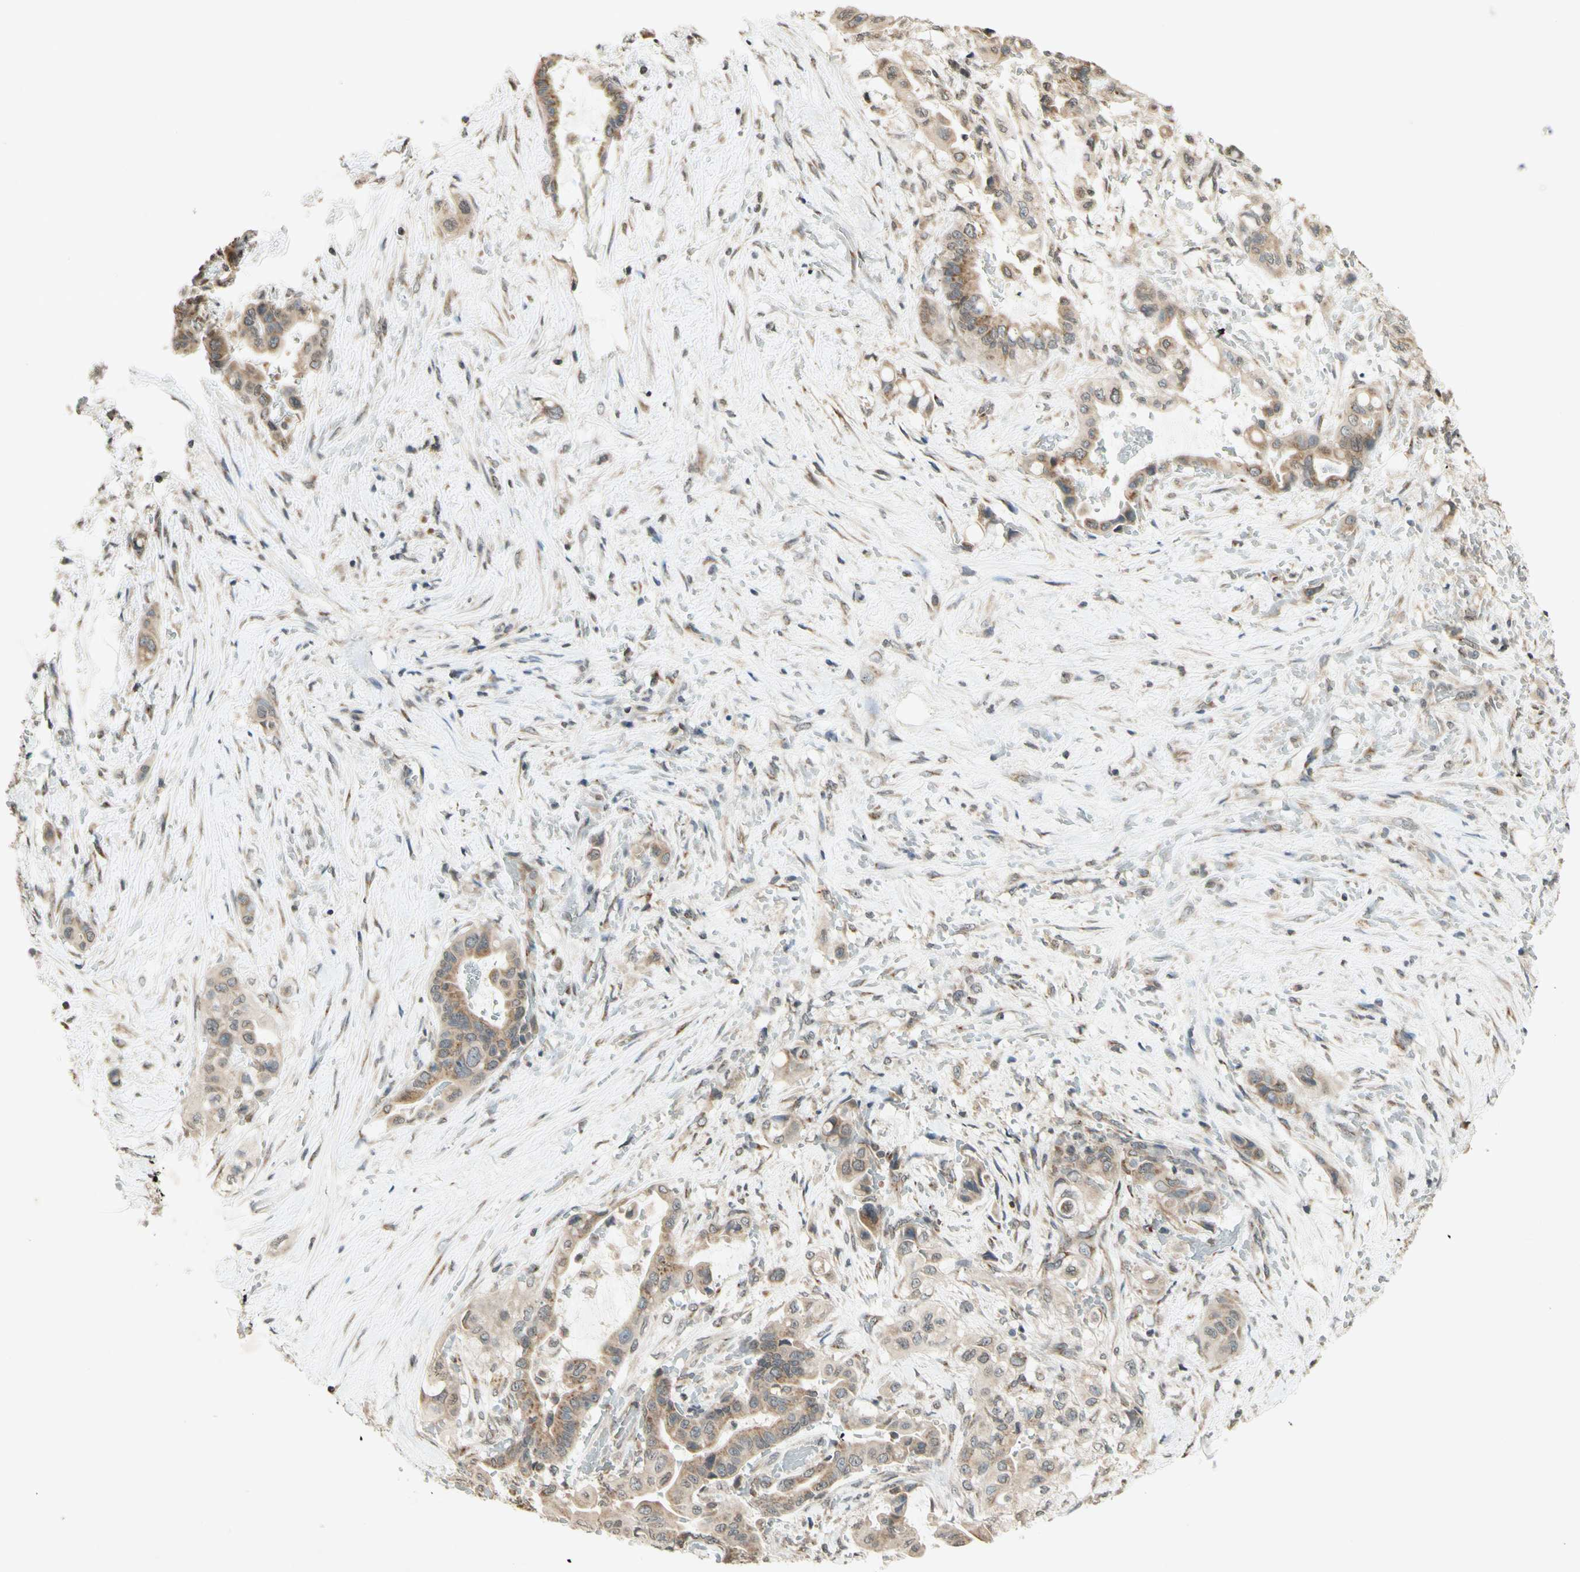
{"staining": {"intensity": "weak", "quantity": ">75%", "location": "cytoplasmic/membranous"}, "tissue": "liver cancer", "cell_type": "Tumor cells", "image_type": "cancer", "snomed": [{"axis": "morphology", "description": "Cholangiocarcinoma"}, {"axis": "topography", "description": "Liver"}], "caption": "Immunohistochemistry histopathology image of liver cancer stained for a protein (brown), which reveals low levels of weak cytoplasmic/membranous positivity in about >75% of tumor cells.", "gene": "CCNI", "patient": {"sex": "female", "age": 61}}